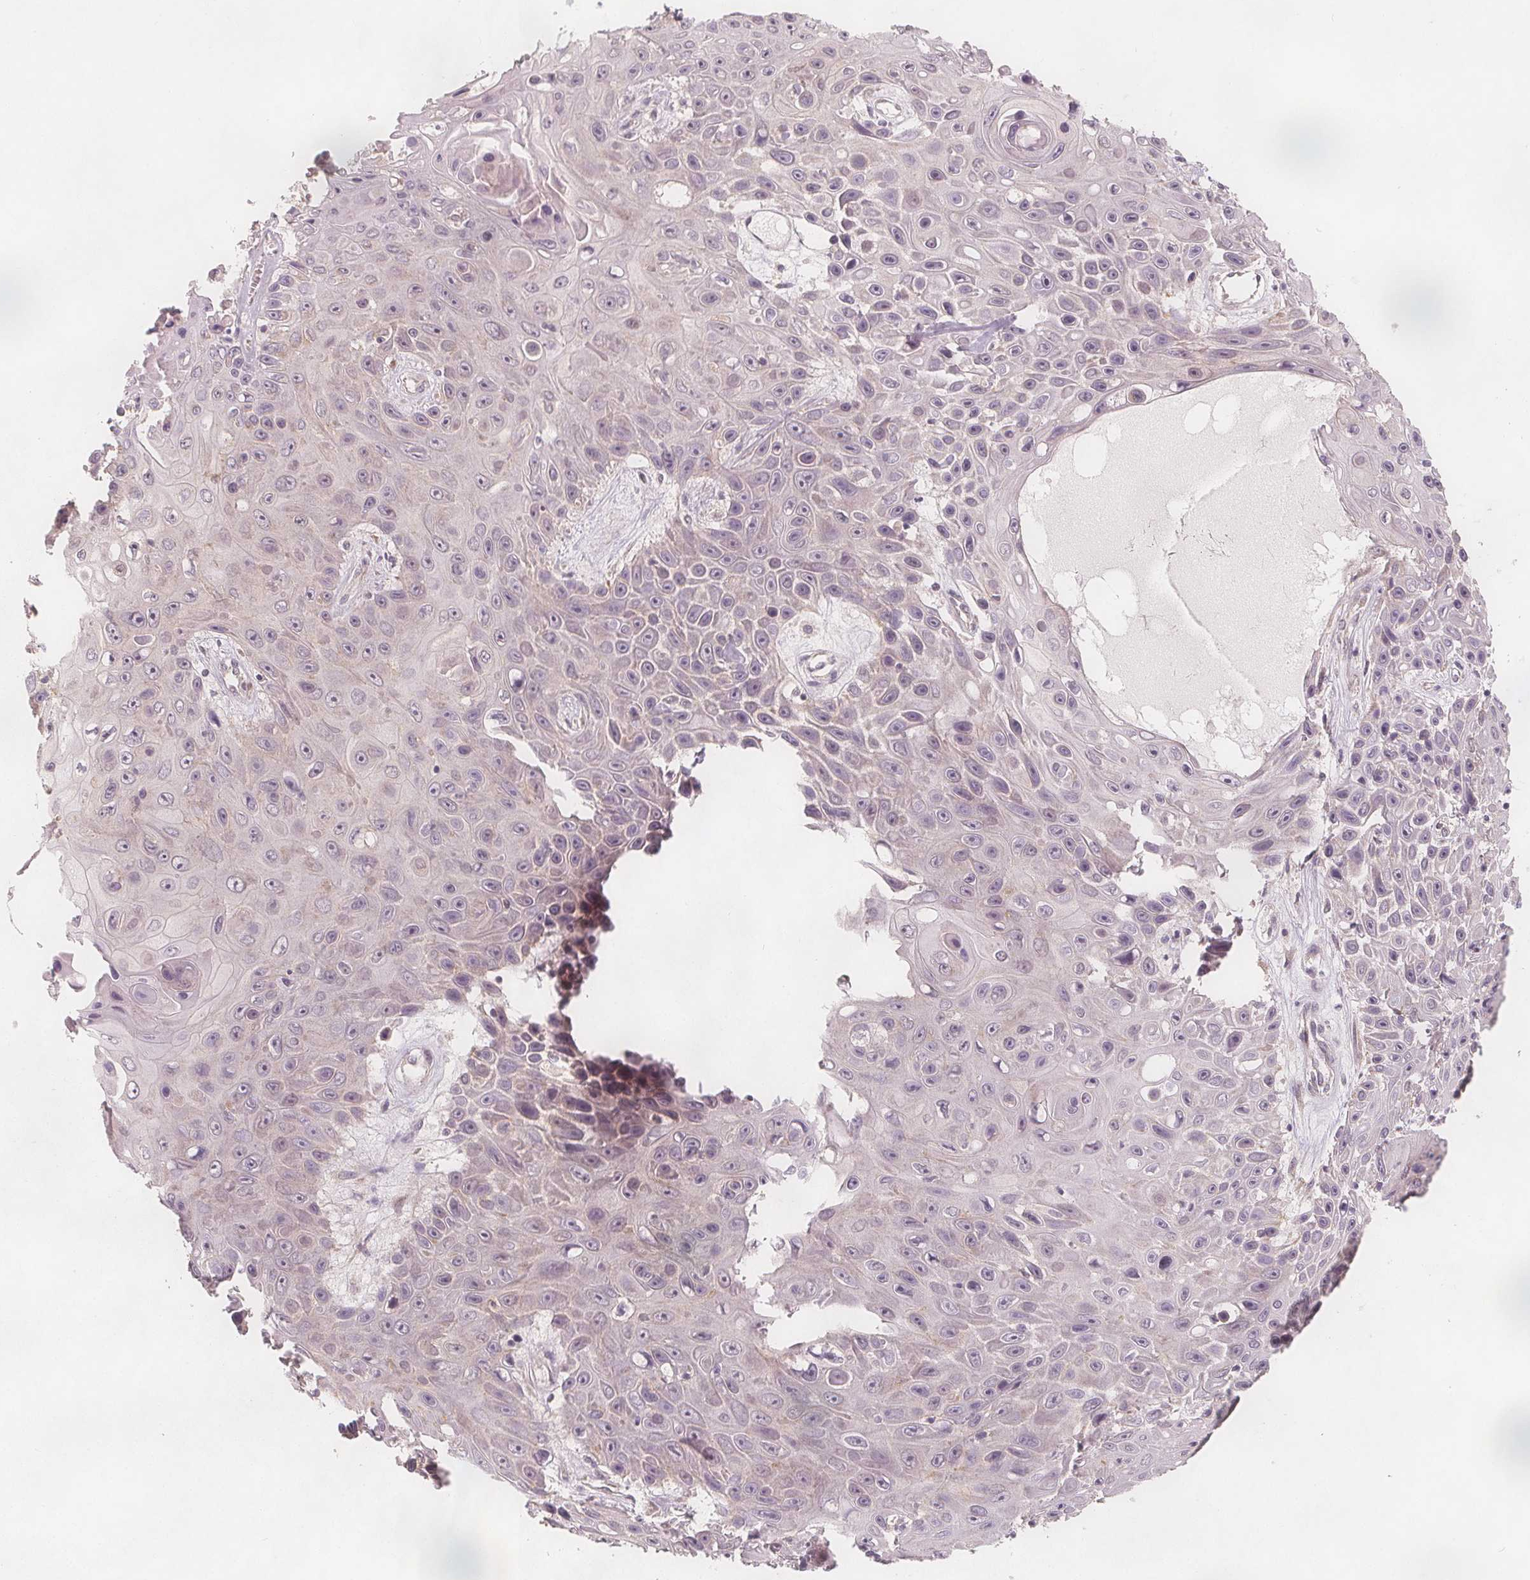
{"staining": {"intensity": "negative", "quantity": "none", "location": "none"}, "tissue": "skin cancer", "cell_type": "Tumor cells", "image_type": "cancer", "snomed": [{"axis": "morphology", "description": "Squamous cell carcinoma, NOS"}, {"axis": "topography", "description": "Skin"}], "caption": "The photomicrograph exhibits no staining of tumor cells in skin squamous cell carcinoma.", "gene": "NCSTN", "patient": {"sex": "male", "age": 82}}